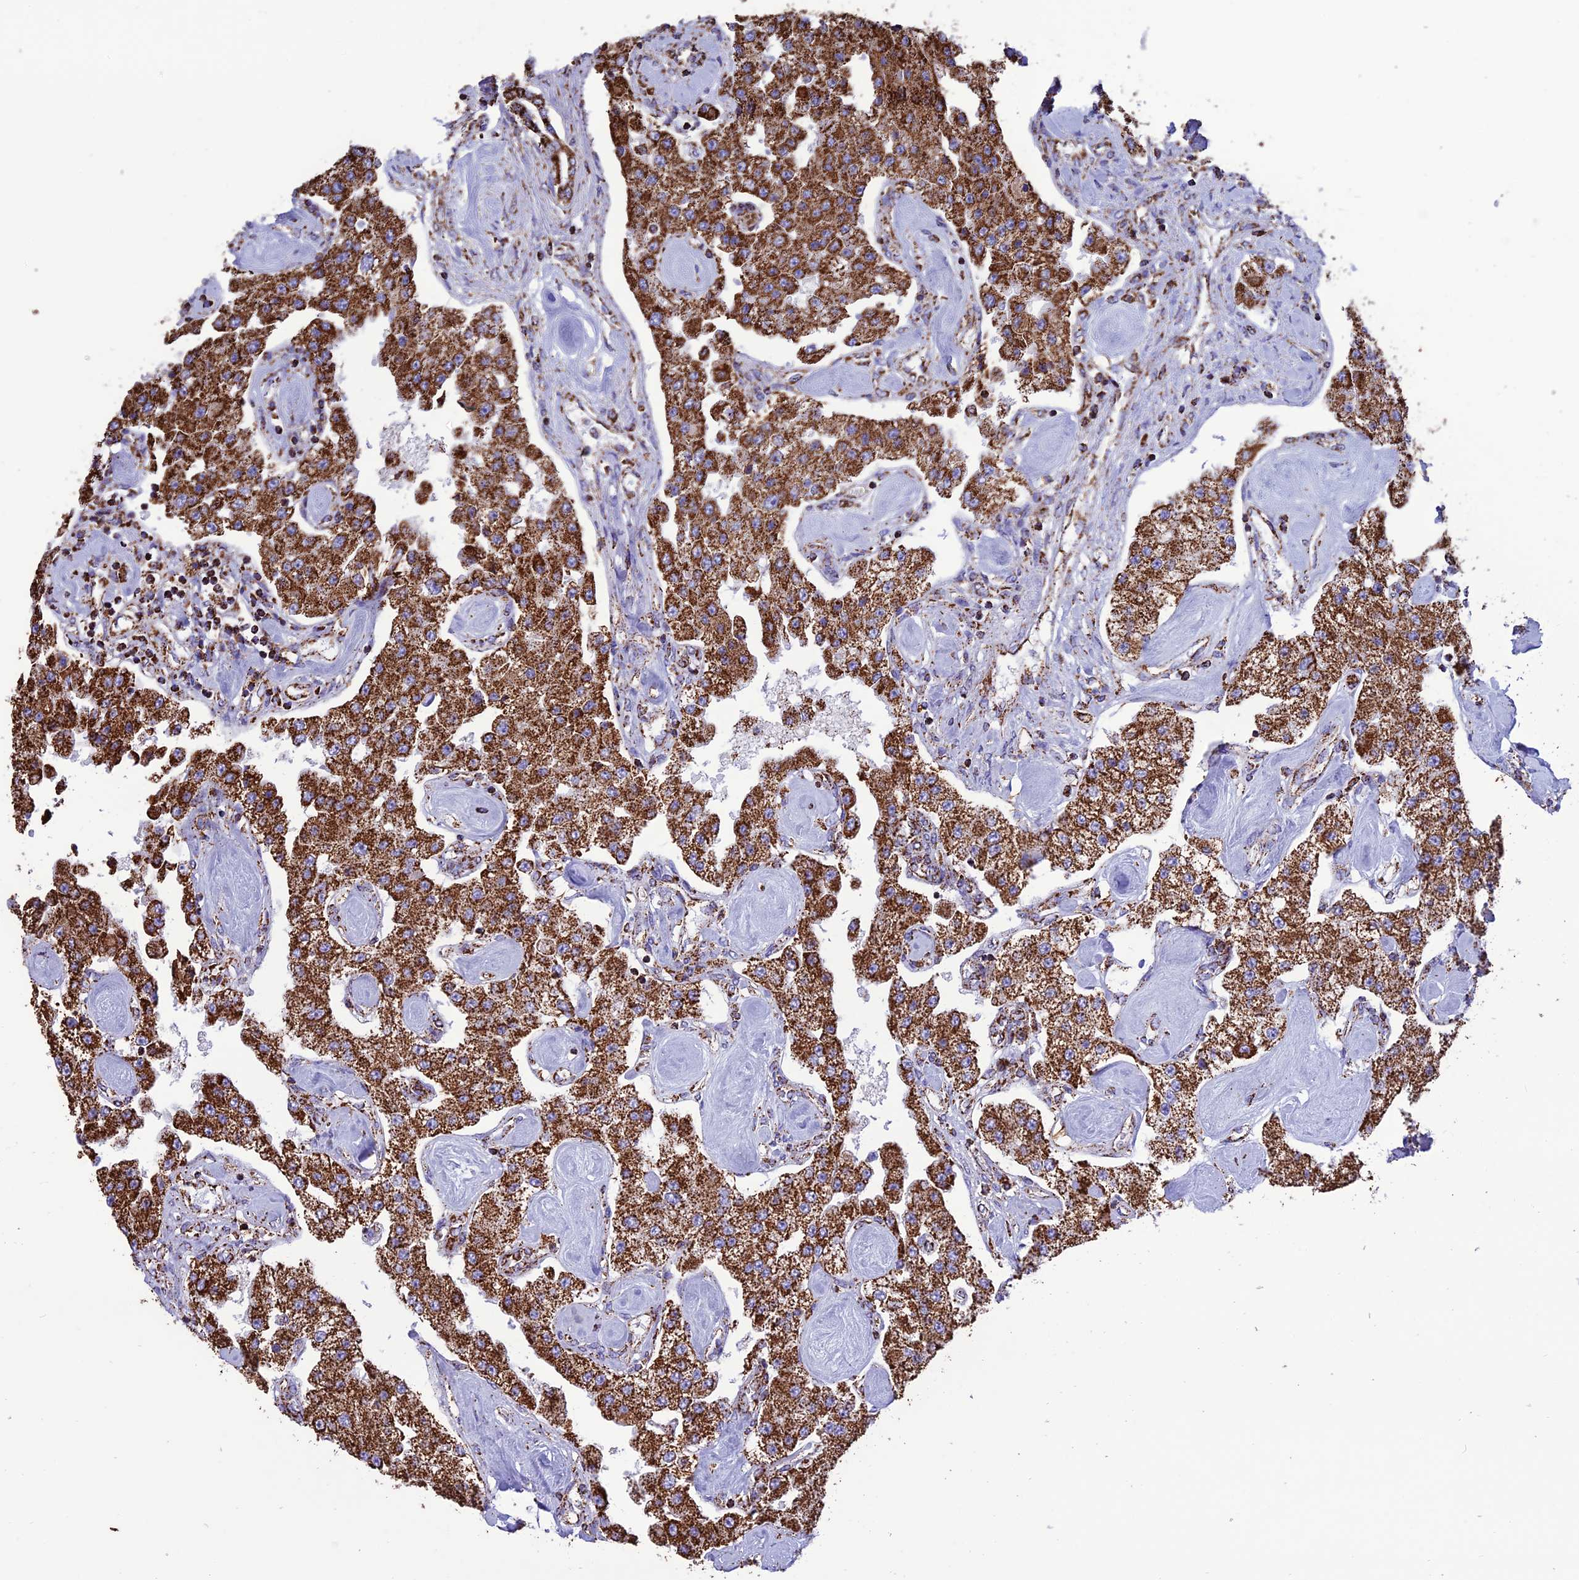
{"staining": {"intensity": "strong", "quantity": ">75%", "location": "cytoplasmic/membranous"}, "tissue": "carcinoid", "cell_type": "Tumor cells", "image_type": "cancer", "snomed": [{"axis": "morphology", "description": "Carcinoid, malignant, NOS"}, {"axis": "topography", "description": "Pancreas"}], "caption": "Brown immunohistochemical staining in human malignant carcinoid demonstrates strong cytoplasmic/membranous expression in about >75% of tumor cells. Immunohistochemistry stains the protein of interest in brown and the nuclei are stained blue.", "gene": "NDUFAF1", "patient": {"sex": "male", "age": 41}}